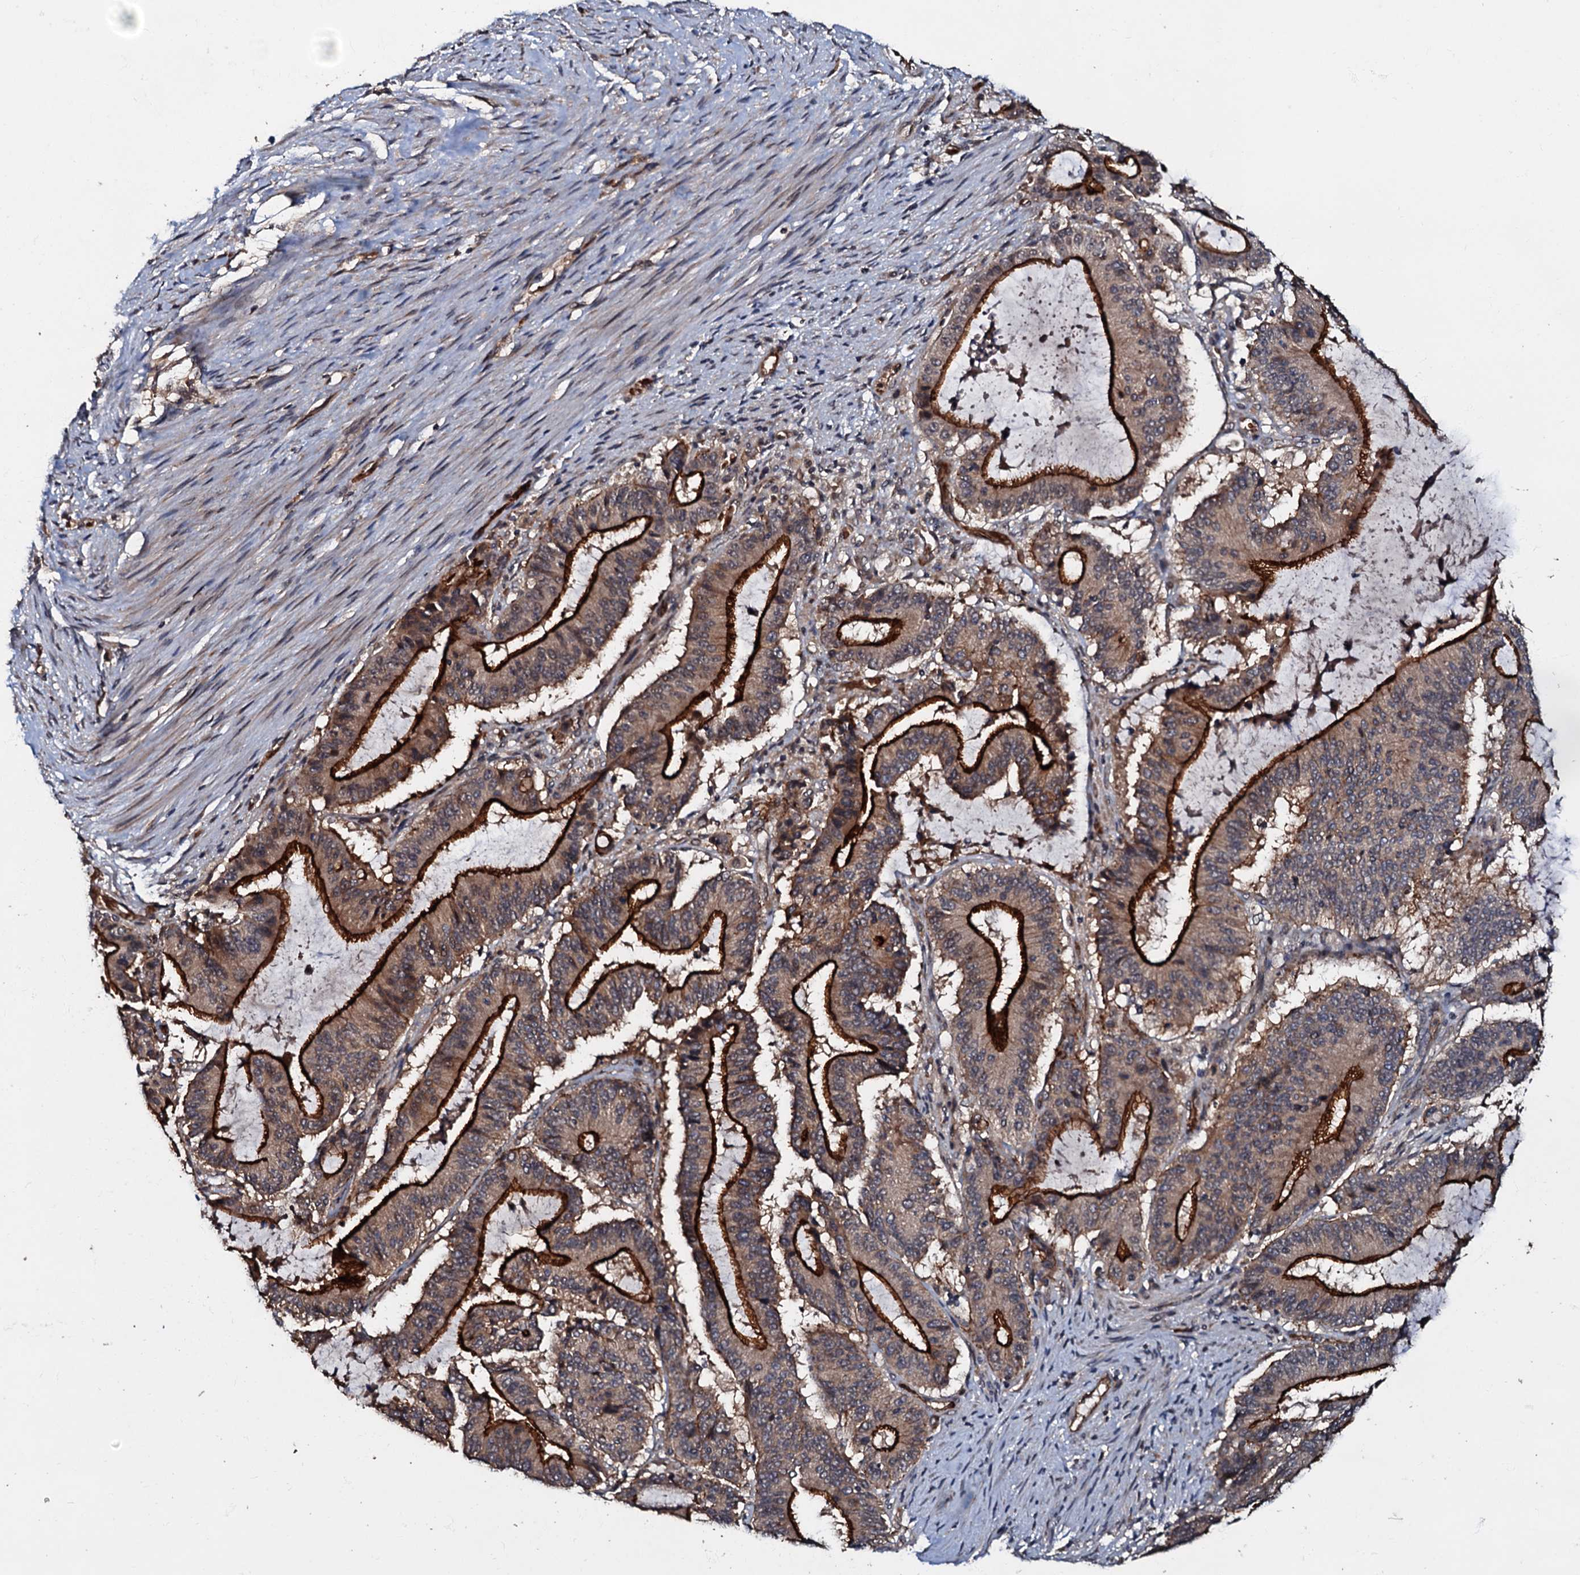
{"staining": {"intensity": "strong", "quantity": "25%-75%", "location": "cytoplasmic/membranous"}, "tissue": "liver cancer", "cell_type": "Tumor cells", "image_type": "cancer", "snomed": [{"axis": "morphology", "description": "Normal tissue, NOS"}, {"axis": "morphology", "description": "Cholangiocarcinoma"}, {"axis": "topography", "description": "Liver"}, {"axis": "topography", "description": "Peripheral nerve tissue"}], "caption": "About 25%-75% of tumor cells in cholangiocarcinoma (liver) exhibit strong cytoplasmic/membranous protein staining as visualized by brown immunohistochemical staining.", "gene": "MANSC4", "patient": {"sex": "female", "age": 73}}